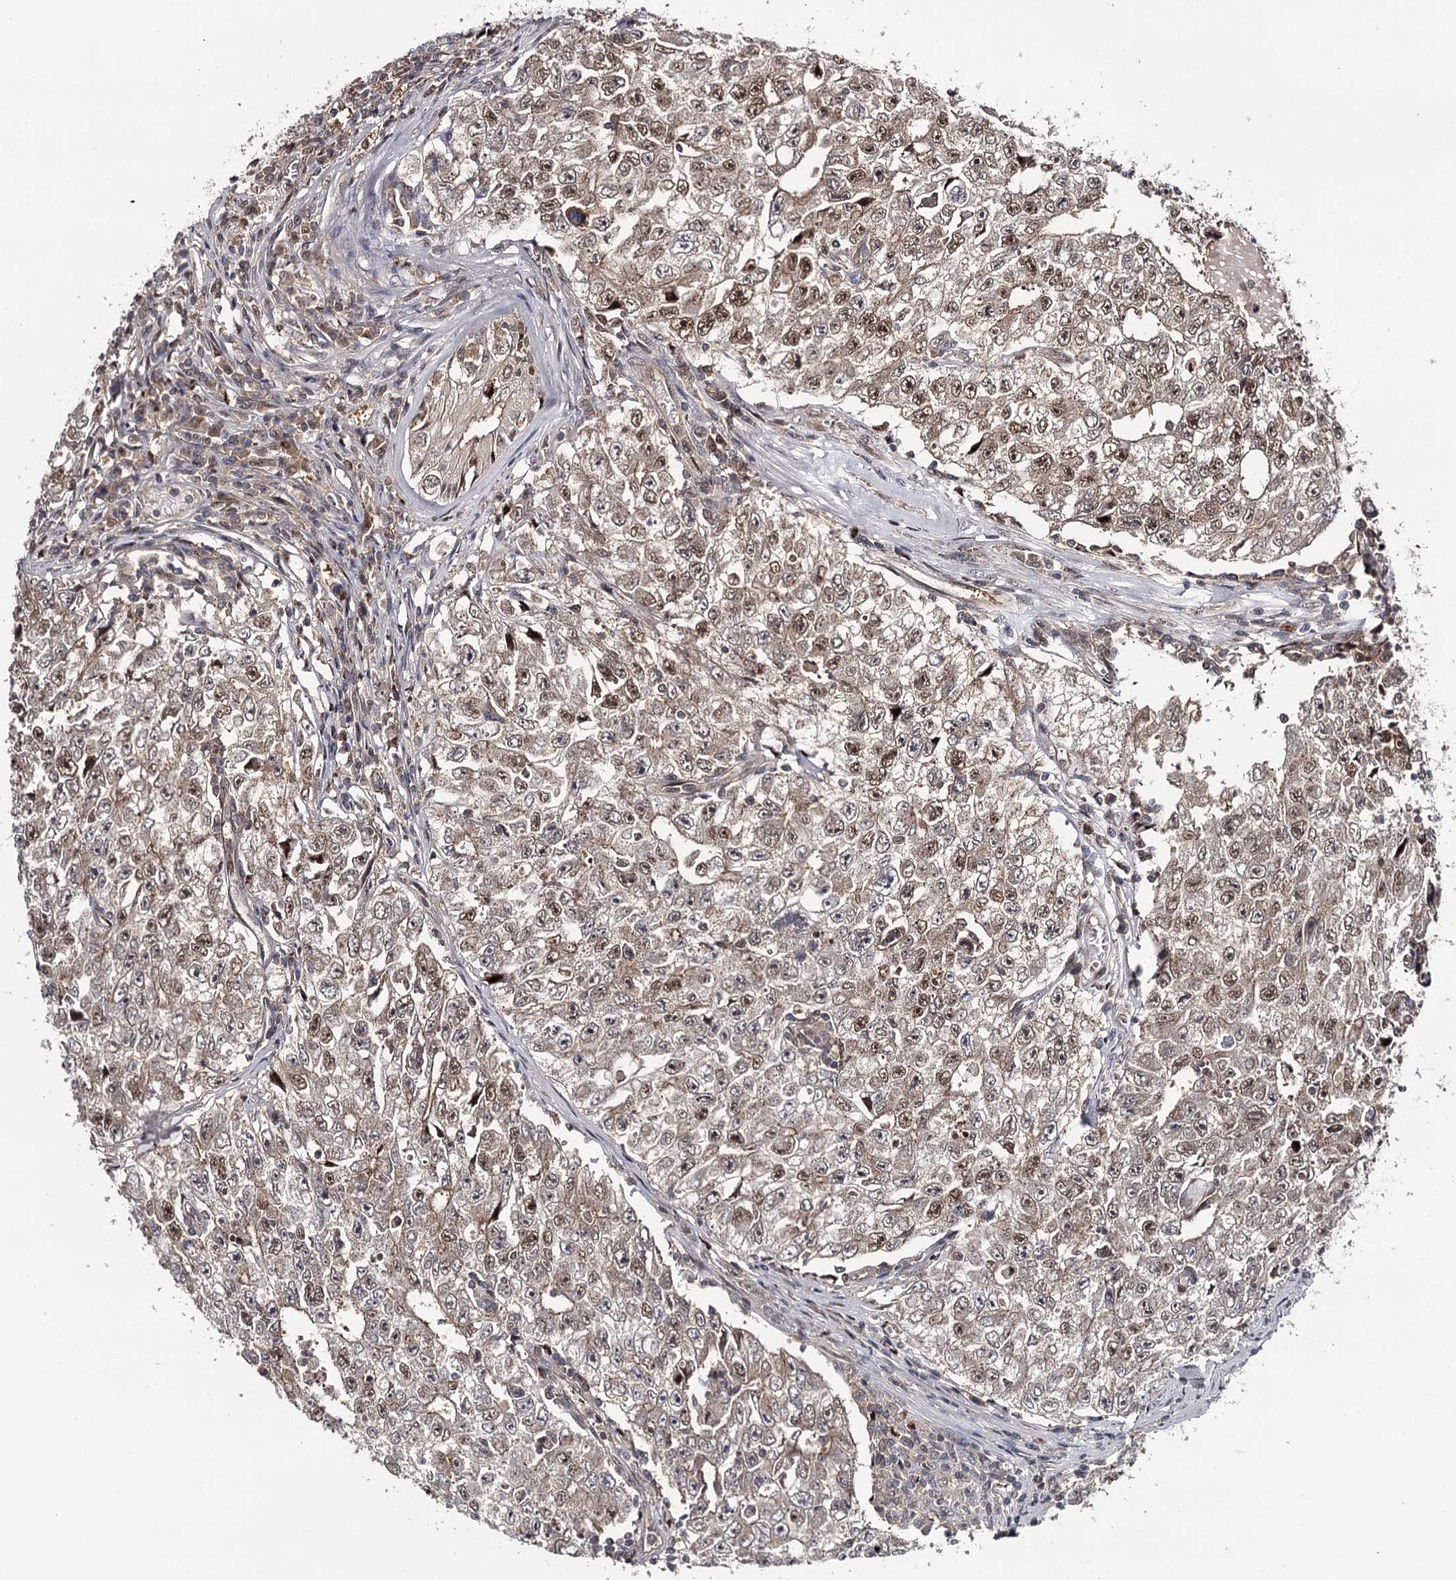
{"staining": {"intensity": "moderate", "quantity": ">75%", "location": "cytoplasmic/membranous,nuclear"}, "tissue": "testis cancer", "cell_type": "Tumor cells", "image_type": "cancer", "snomed": [{"axis": "morphology", "description": "Carcinoma, Embryonal, NOS"}, {"axis": "topography", "description": "Testis"}], "caption": "This image demonstrates immunohistochemistry staining of human testis cancer (embryonal carcinoma), with medium moderate cytoplasmic/membranous and nuclear positivity in approximately >75% of tumor cells.", "gene": "GTSF1", "patient": {"sex": "male", "age": 17}}